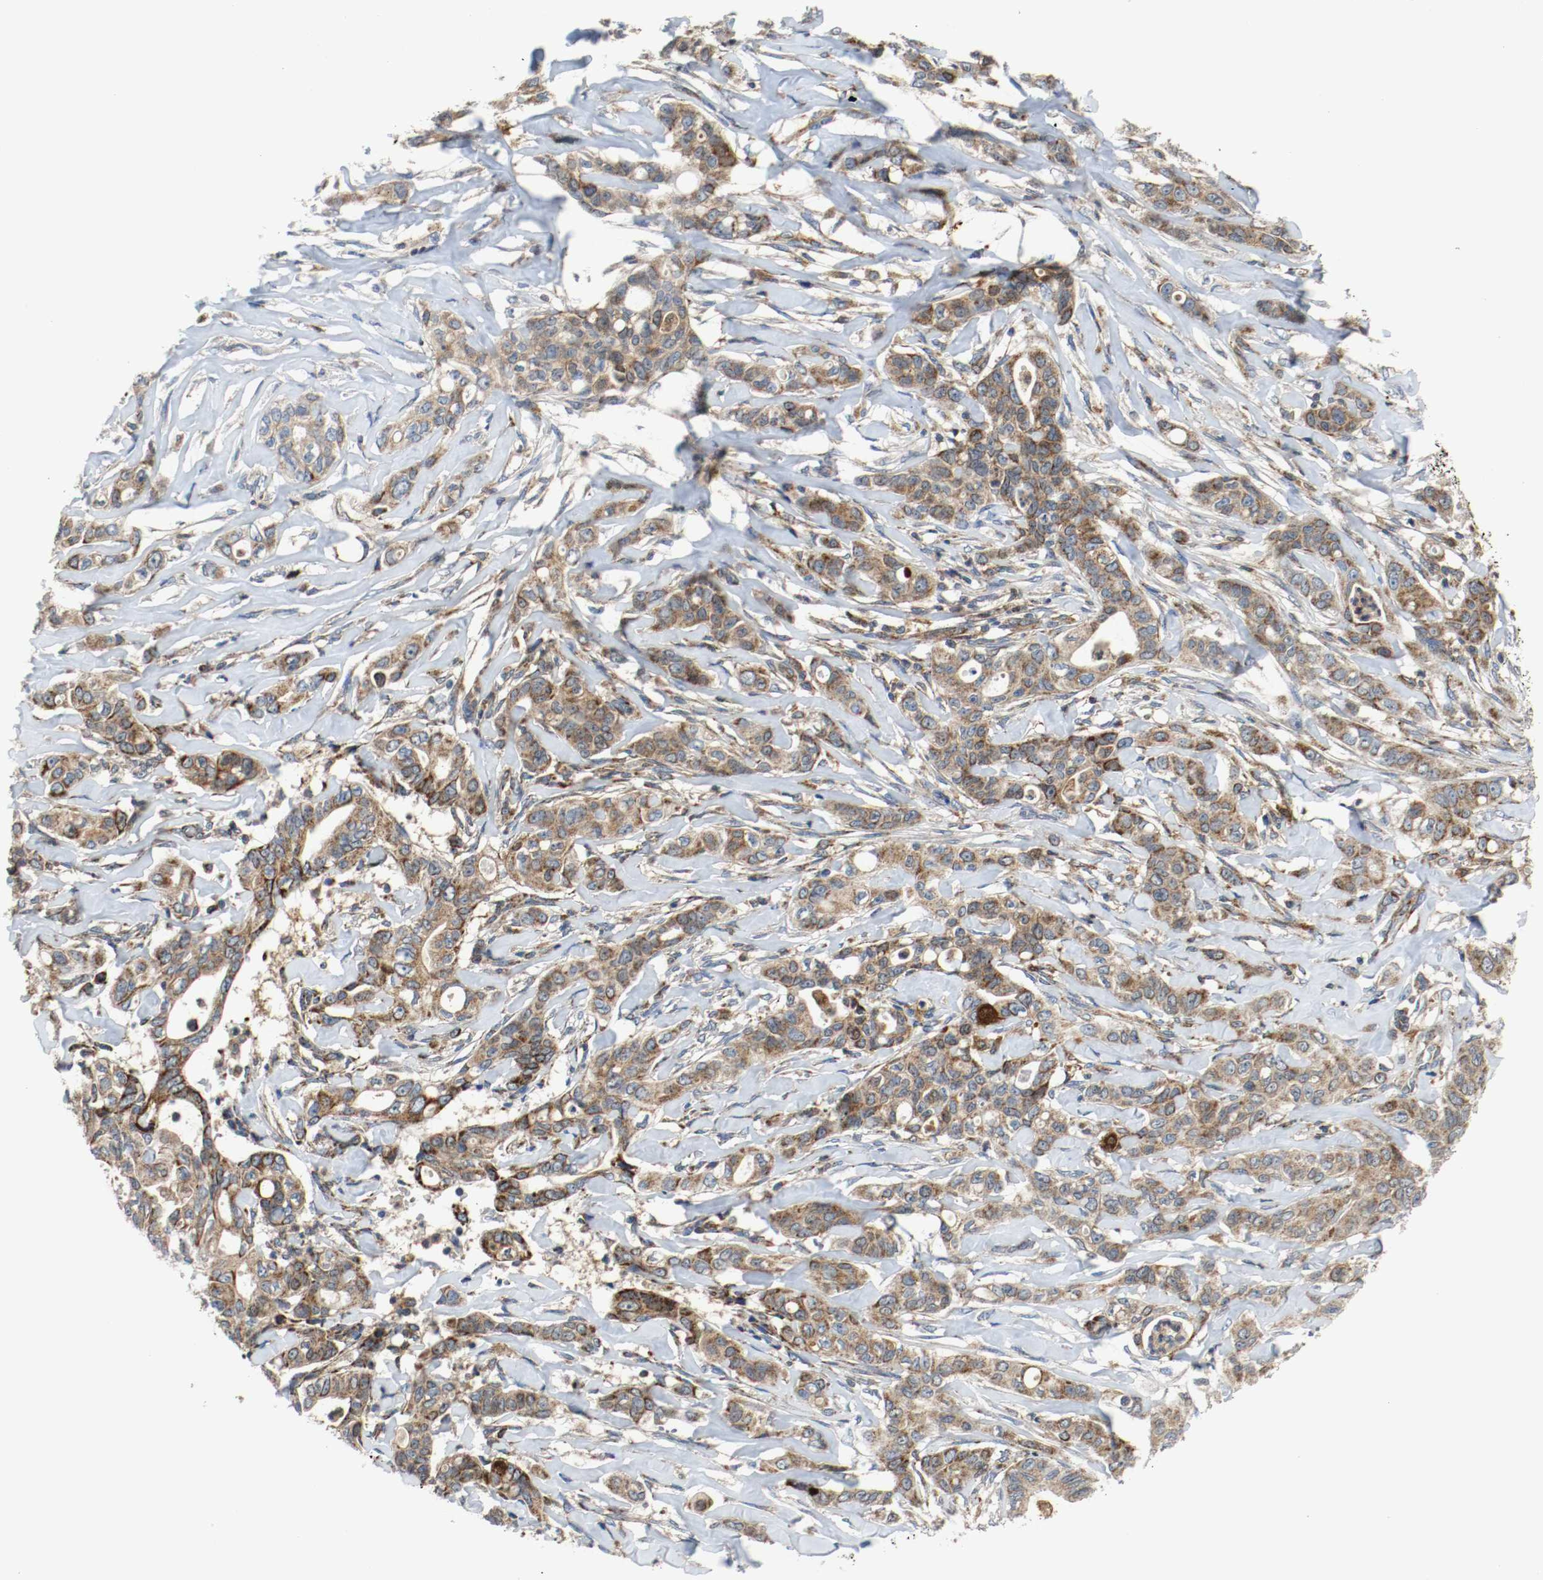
{"staining": {"intensity": "moderate", "quantity": ">75%", "location": "cytoplasmic/membranous"}, "tissue": "liver cancer", "cell_type": "Tumor cells", "image_type": "cancer", "snomed": [{"axis": "morphology", "description": "Cholangiocarcinoma"}, {"axis": "topography", "description": "Liver"}], "caption": "Tumor cells display medium levels of moderate cytoplasmic/membranous expression in approximately >75% of cells in liver cancer (cholangiocarcinoma). The protein of interest is stained brown, and the nuclei are stained in blue (DAB IHC with brightfield microscopy, high magnification).", "gene": "TXNRD1", "patient": {"sex": "female", "age": 67}}